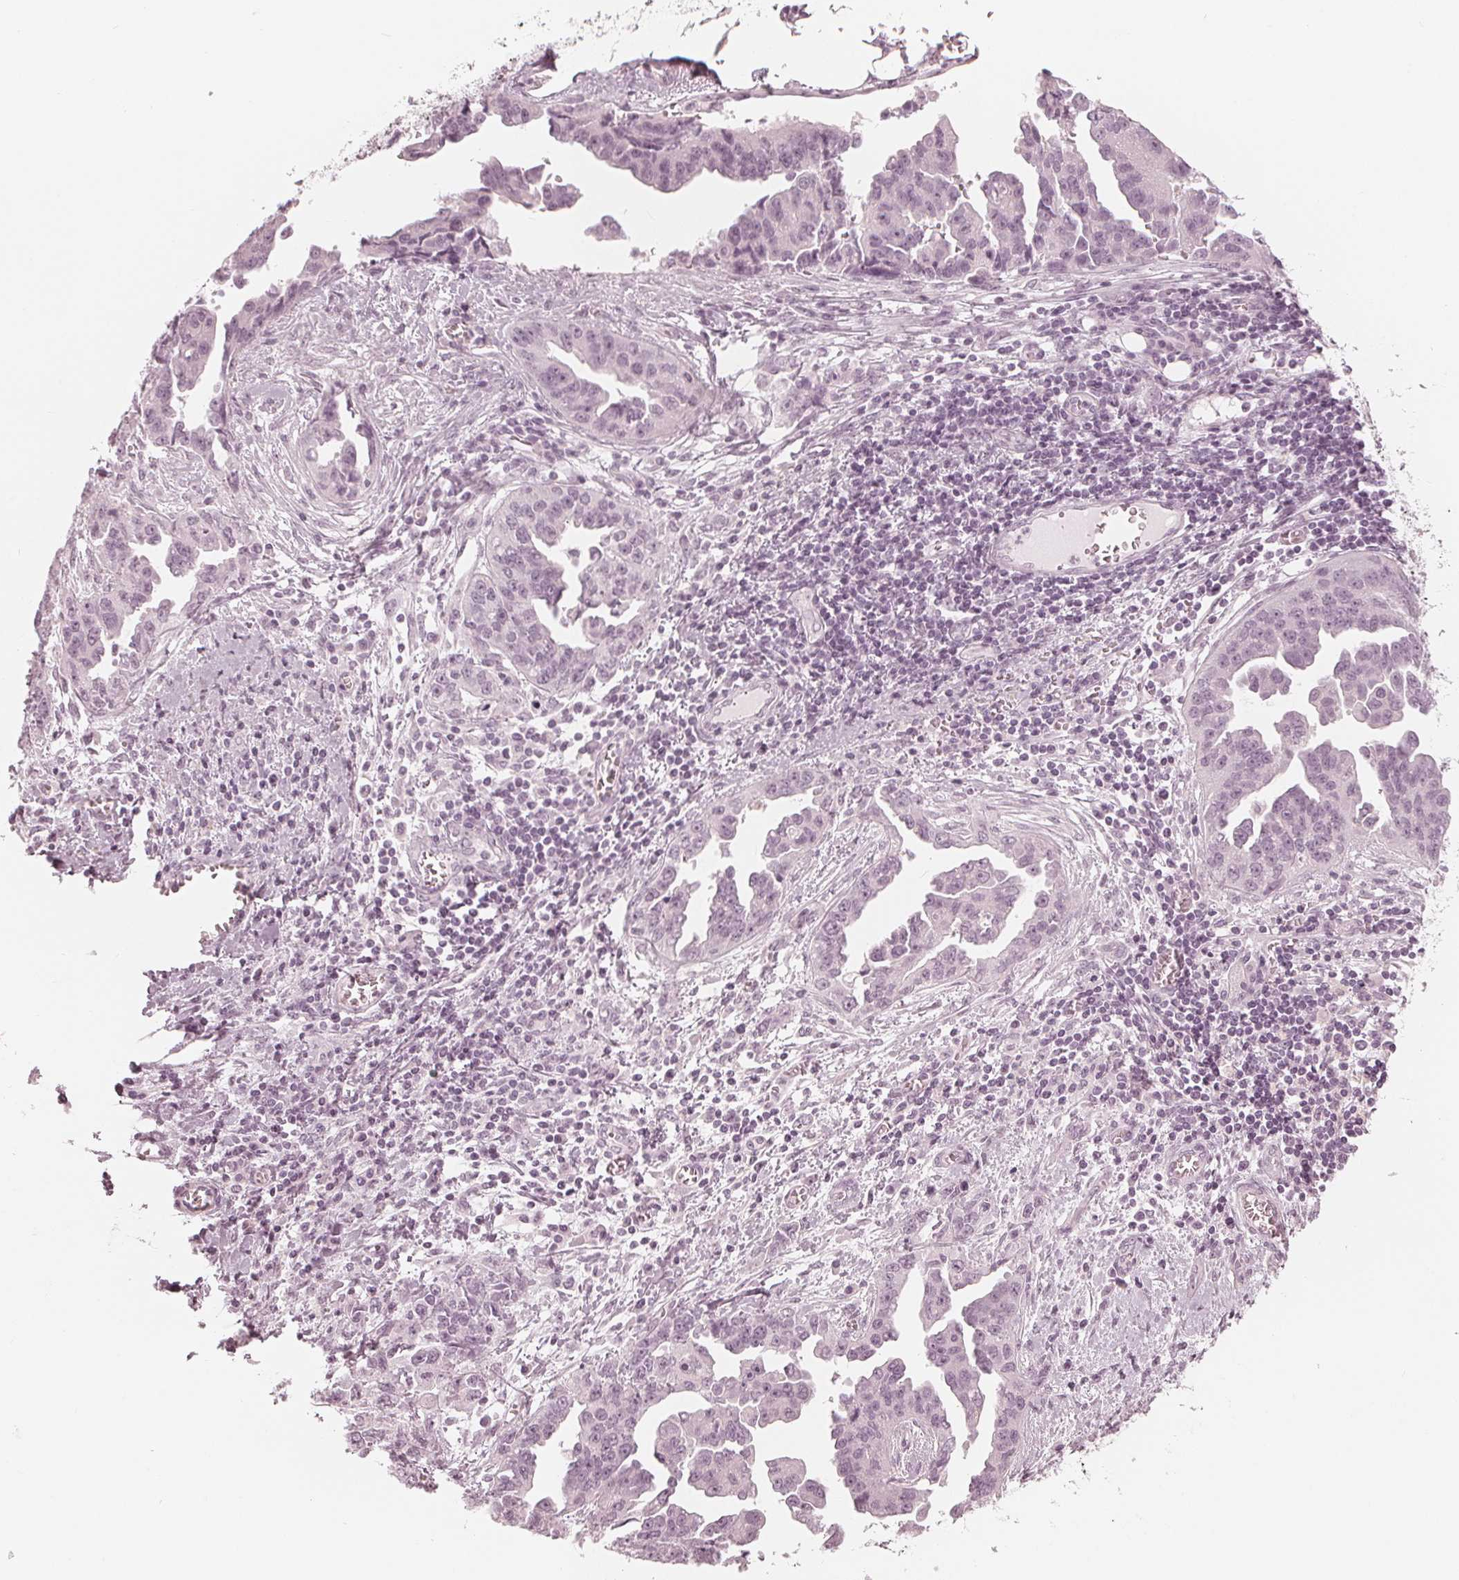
{"staining": {"intensity": "negative", "quantity": "none", "location": "none"}, "tissue": "ovarian cancer", "cell_type": "Tumor cells", "image_type": "cancer", "snomed": [{"axis": "morphology", "description": "Cystadenocarcinoma, serous, NOS"}, {"axis": "topography", "description": "Ovary"}], "caption": "High magnification brightfield microscopy of ovarian serous cystadenocarcinoma stained with DAB (brown) and counterstained with hematoxylin (blue): tumor cells show no significant staining.", "gene": "PAEP", "patient": {"sex": "female", "age": 75}}